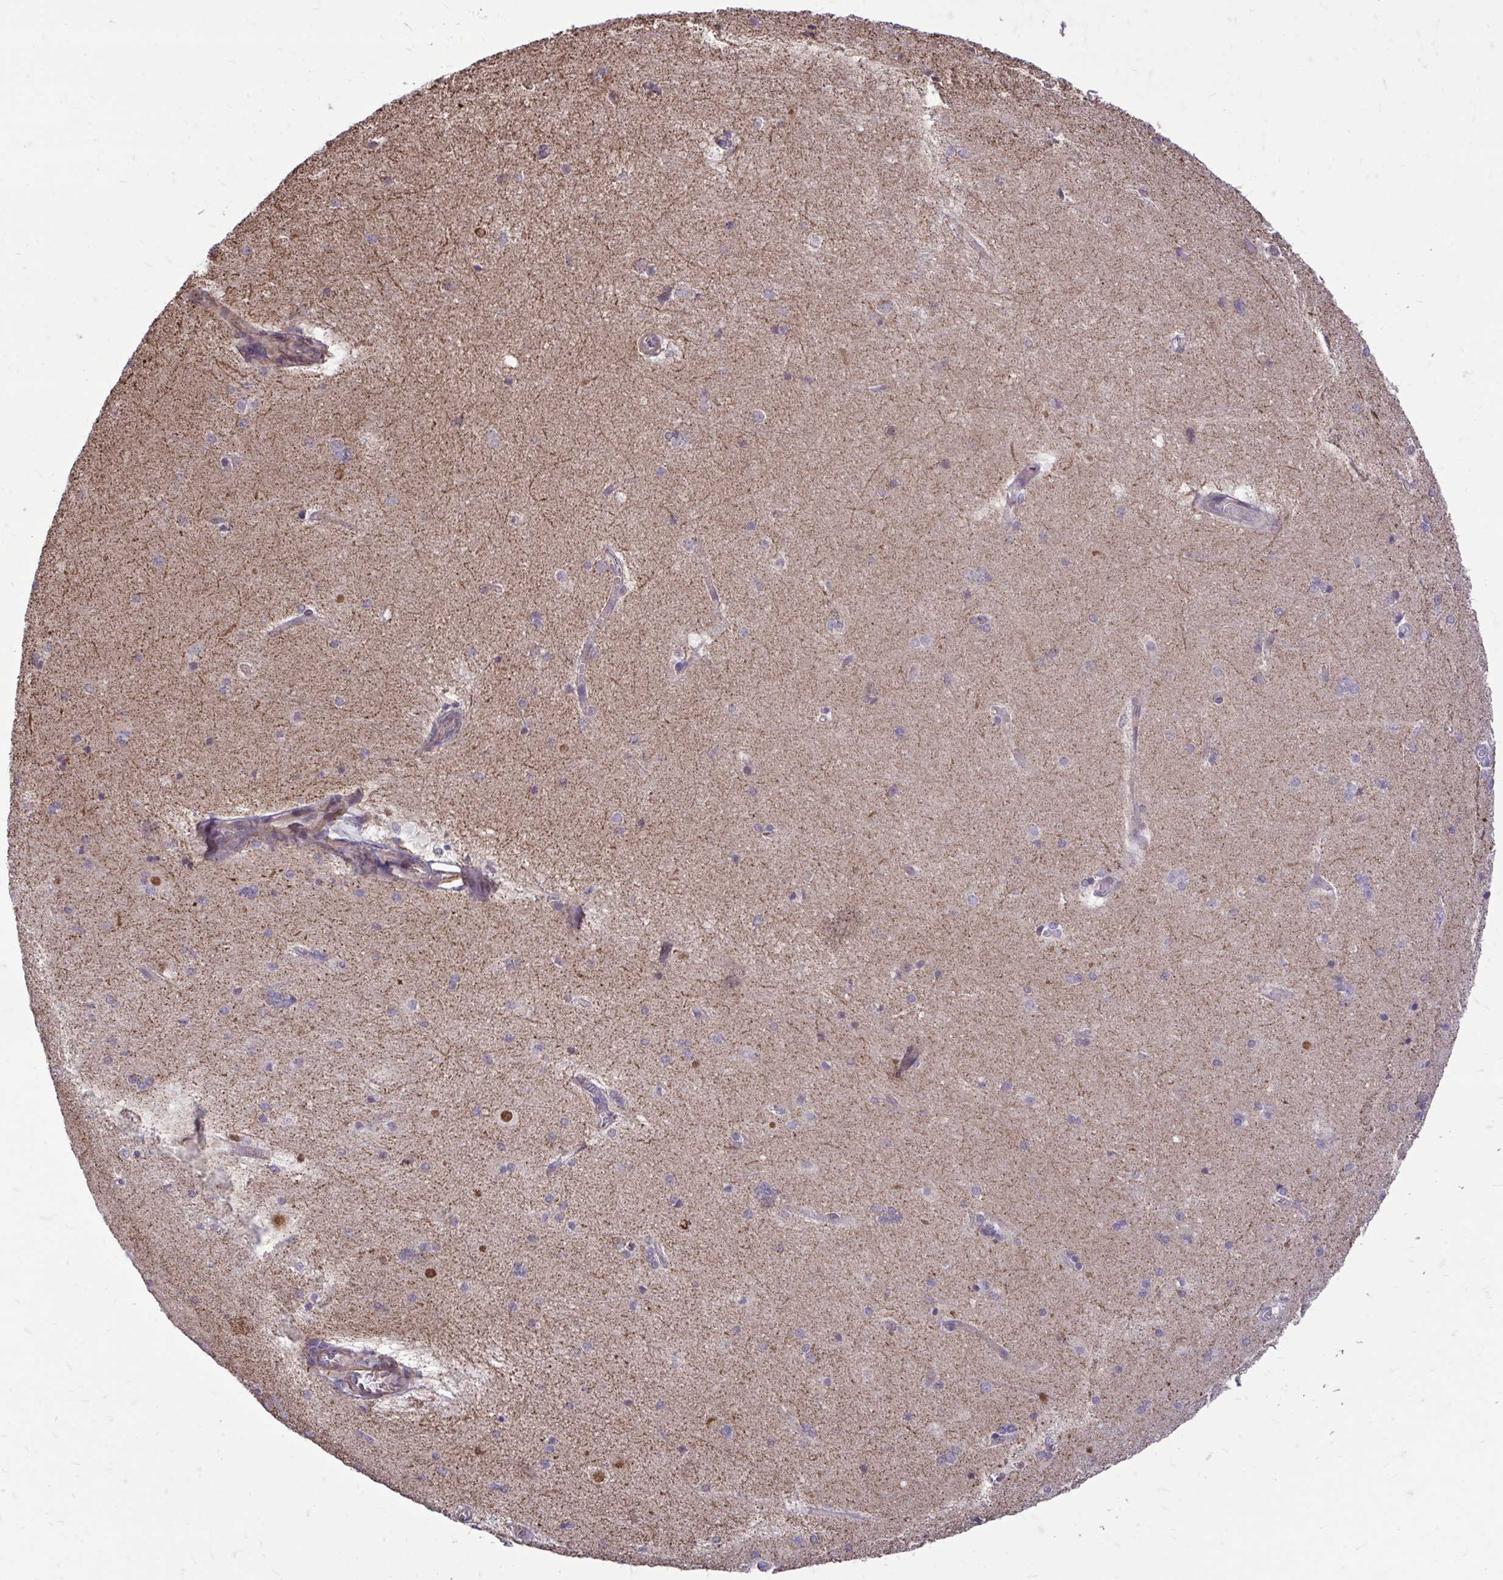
{"staining": {"intensity": "negative", "quantity": "none", "location": "none"}, "tissue": "hippocampus", "cell_type": "Glial cells", "image_type": "normal", "snomed": [{"axis": "morphology", "description": "Normal tissue, NOS"}, {"axis": "topography", "description": "Cerebral cortex"}, {"axis": "topography", "description": "Hippocampus"}], "caption": "DAB immunohistochemical staining of benign hippocampus reveals no significant staining in glial cells.", "gene": "UBE2C", "patient": {"sex": "female", "age": 19}}